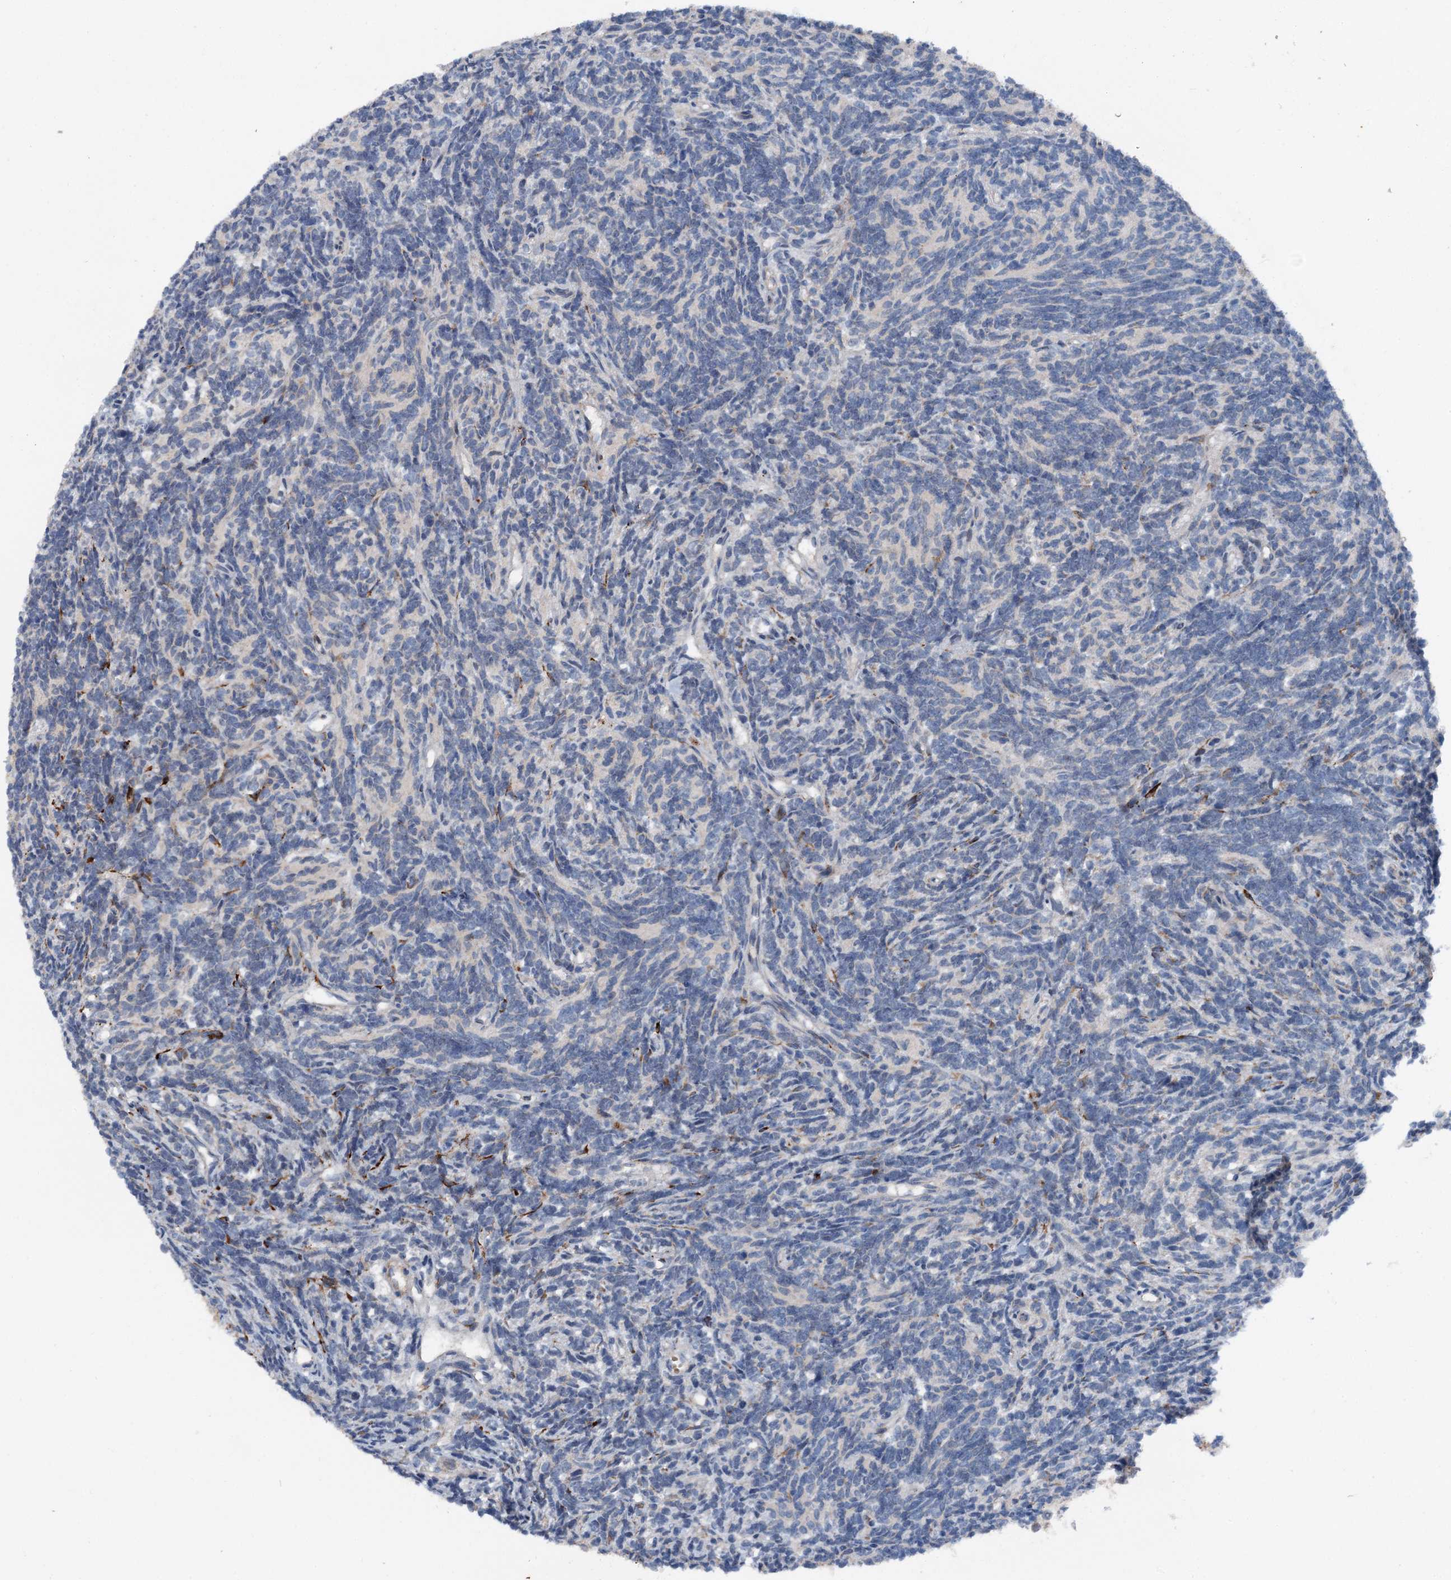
{"staining": {"intensity": "negative", "quantity": "none", "location": "none"}, "tissue": "glioma", "cell_type": "Tumor cells", "image_type": "cancer", "snomed": [{"axis": "morphology", "description": "Glioma, malignant, Low grade"}, {"axis": "topography", "description": "Brain"}], "caption": "There is no significant positivity in tumor cells of malignant low-grade glioma.", "gene": "DDIAS", "patient": {"sex": "female", "age": 1}}